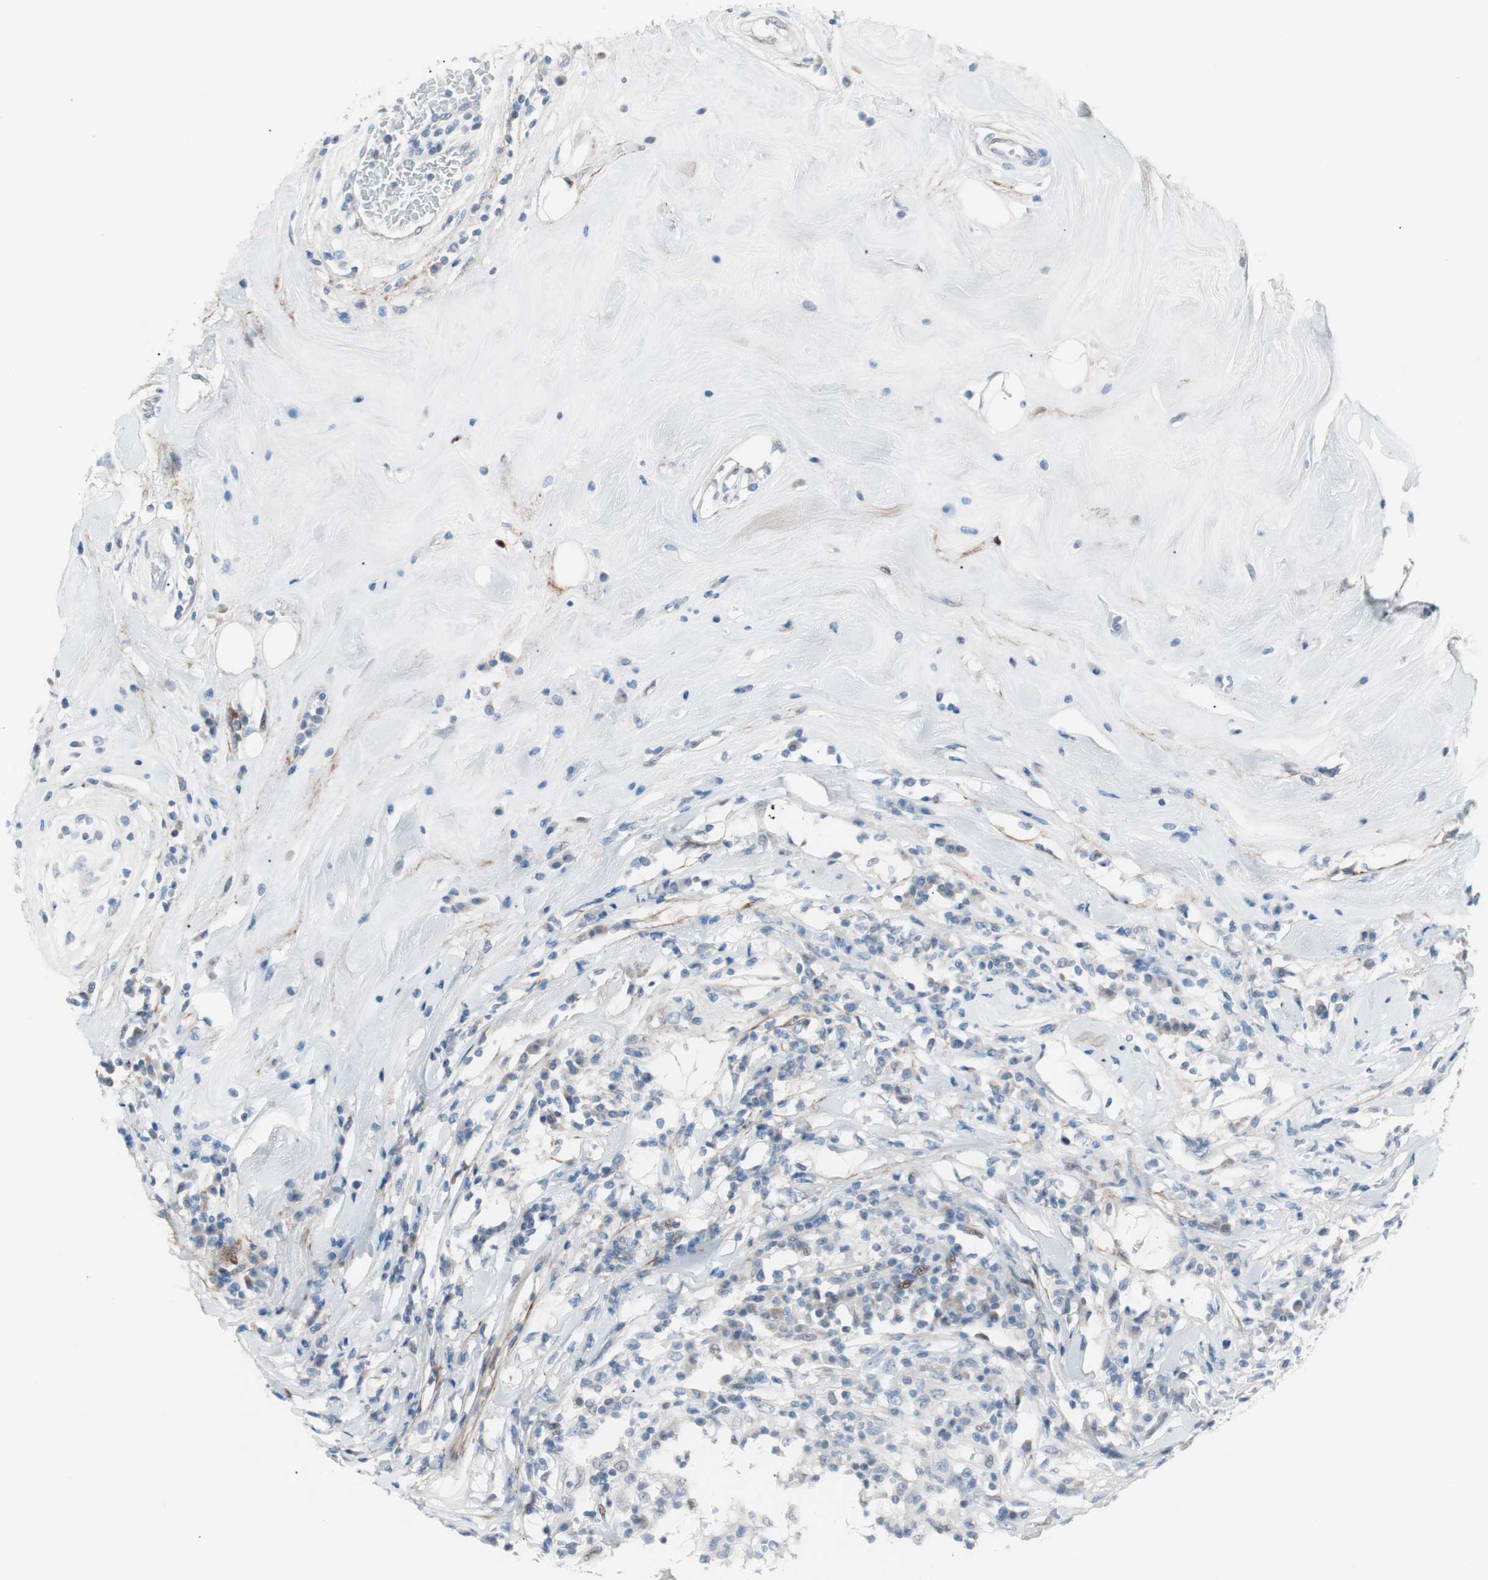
{"staining": {"intensity": "negative", "quantity": "none", "location": "none"}, "tissue": "breast cancer", "cell_type": "Tumor cells", "image_type": "cancer", "snomed": [{"axis": "morphology", "description": "Duct carcinoma"}, {"axis": "topography", "description": "Breast"}], "caption": "This is an immunohistochemistry (IHC) image of human invasive ductal carcinoma (breast). There is no expression in tumor cells.", "gene": "FOSL1", "patient": {"sex": "female", "age": 27}}